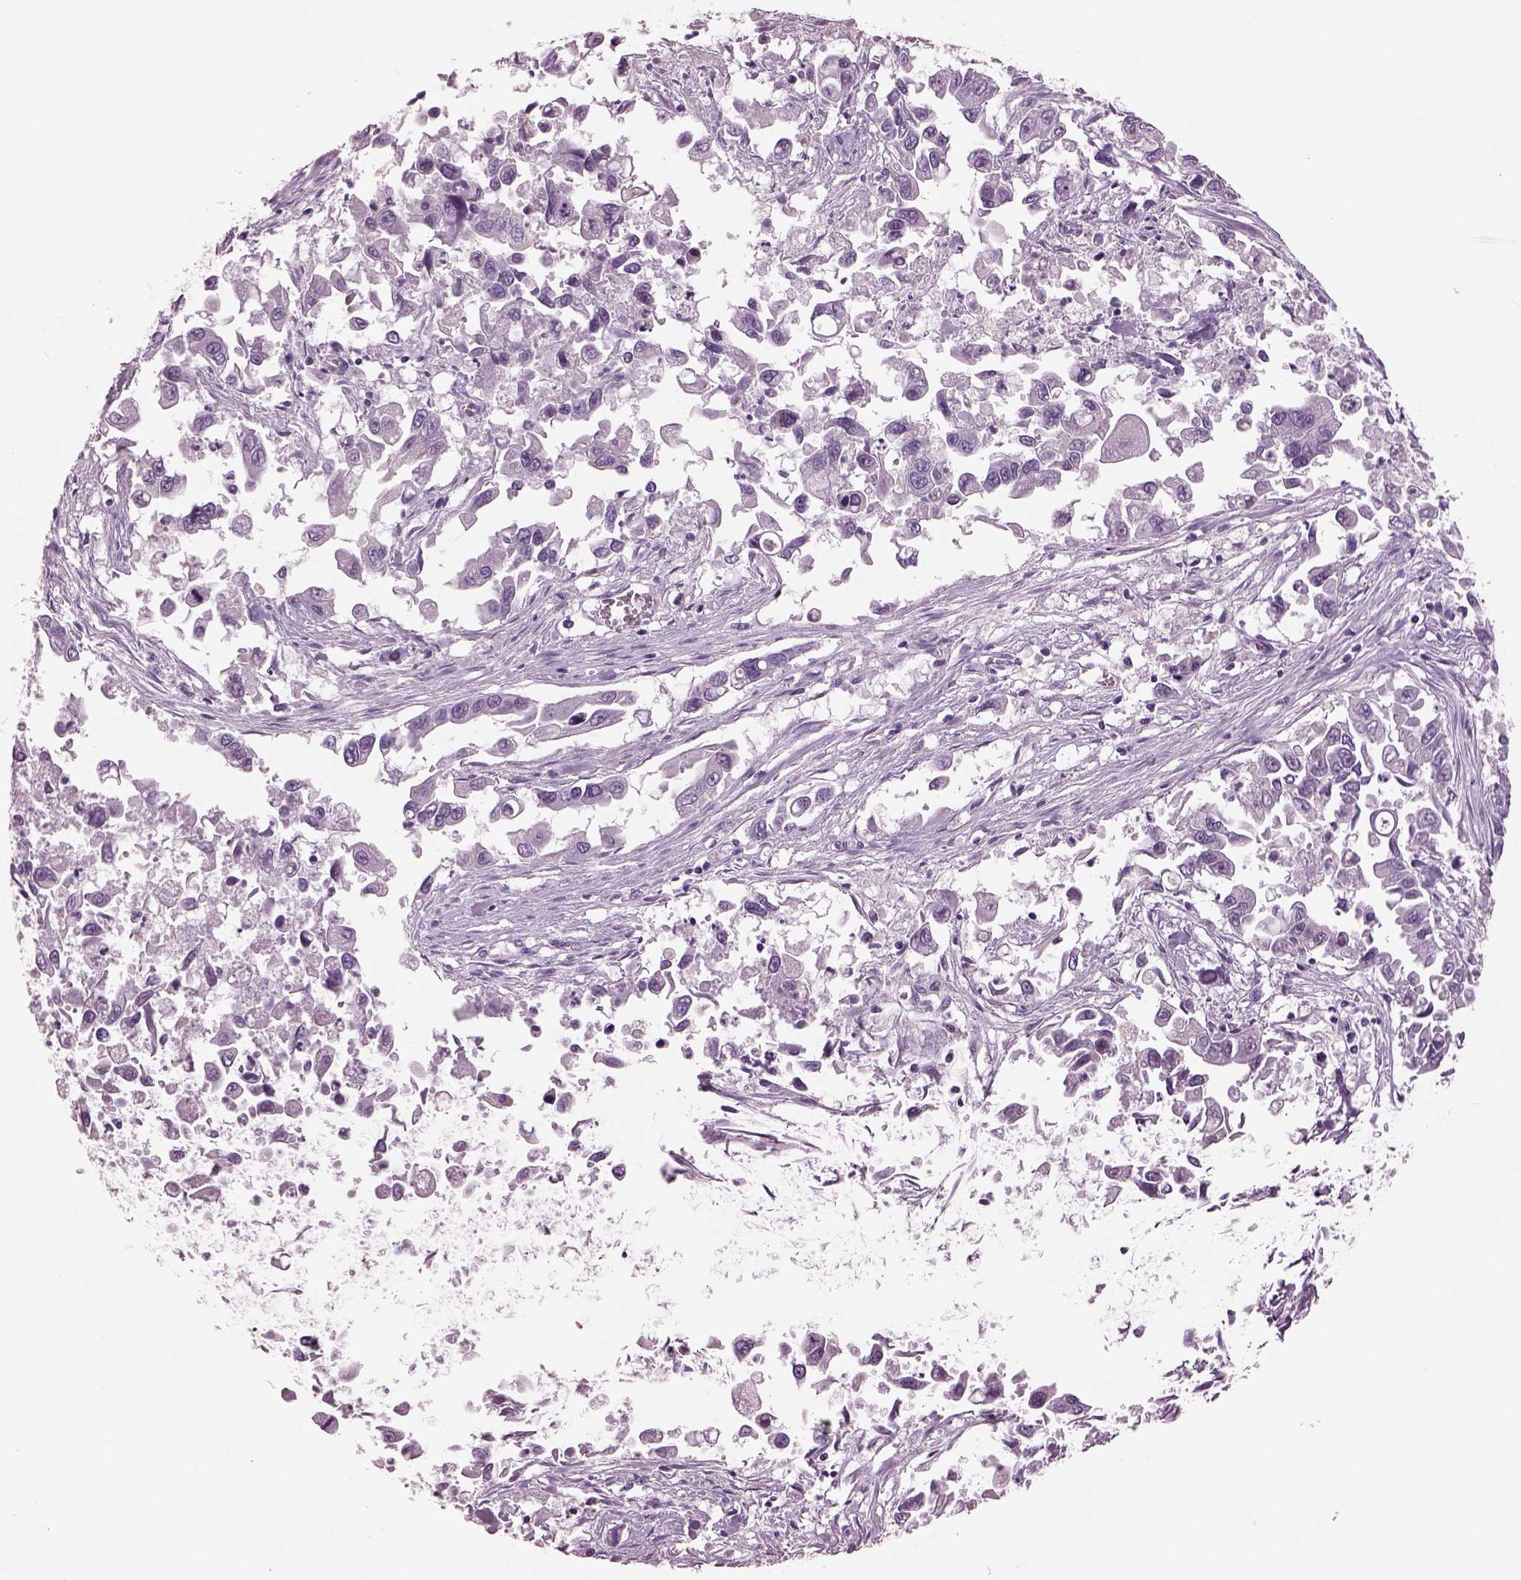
{"staining": {"intensity": "negative", "quantity": "none", "location": "none"}, "tissue": "pancreatic cancer", "cell_type": "Tumor cells", "image_type": "cancer", "snomed": [{"axis": "morphology", "description": "Adenocarcinoma, NOS"}, {"axis": "topography", "description": "Pancreas"}], "caption": "Image shows no protein expression in tumor cells of pancreatic adenocarcinoma tissue. (Brightfield microscopy of DAB immunohistochemistry (IHC) at high magnification).", "gene": "CYLC1", "patient": {"sex": "female", "age": 83}}